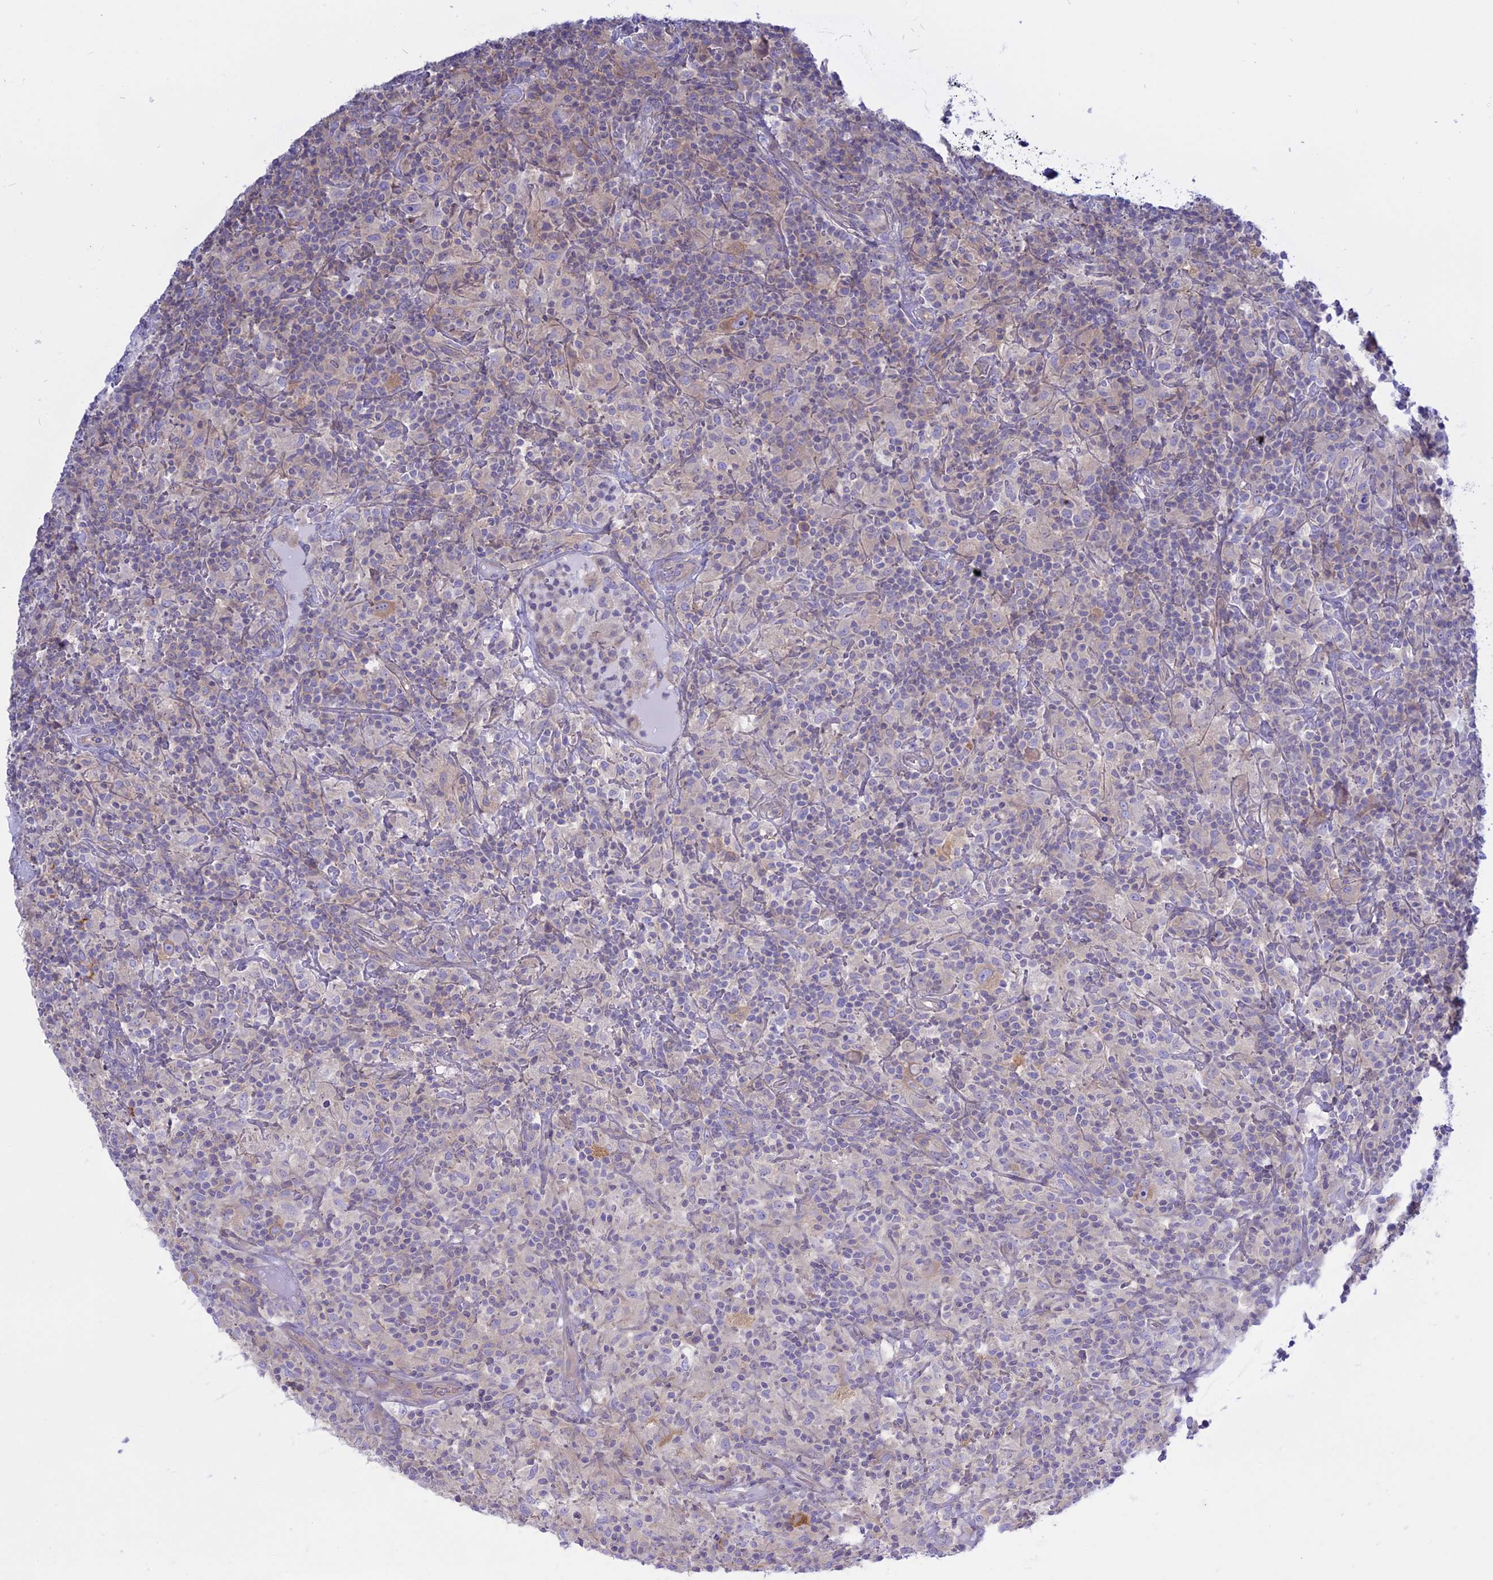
{"staining": {"intensity": "moderate", "quantity": "25%-75%", "location": "cytoplasmic/membranous"}, "tissue": "lymphoma", "cell_type": "Tumor cells", "image_type": "cancer", "snomed": [{"axis": "morphology", "description": "Hodgkin's disease, NOS"}, {"axis": "topography", "description": "Lymph node"}], "caption": "Immunohistochemistry (IHC) staining of lymphoma, which shows medium levels of moderate cytoplasmic/membranous positivity in about 25%-75% of tumor cells indicating moderate cytoplasmic/membranous protein expression. The staining was performed using DAB (3,3'-diaminobenzidine) (brown) for protein detection and nuclei were counterstained in hematoxylin (blue).", "gene": "AHCYL1", "patient": {"sex": "male", "age": 70}}